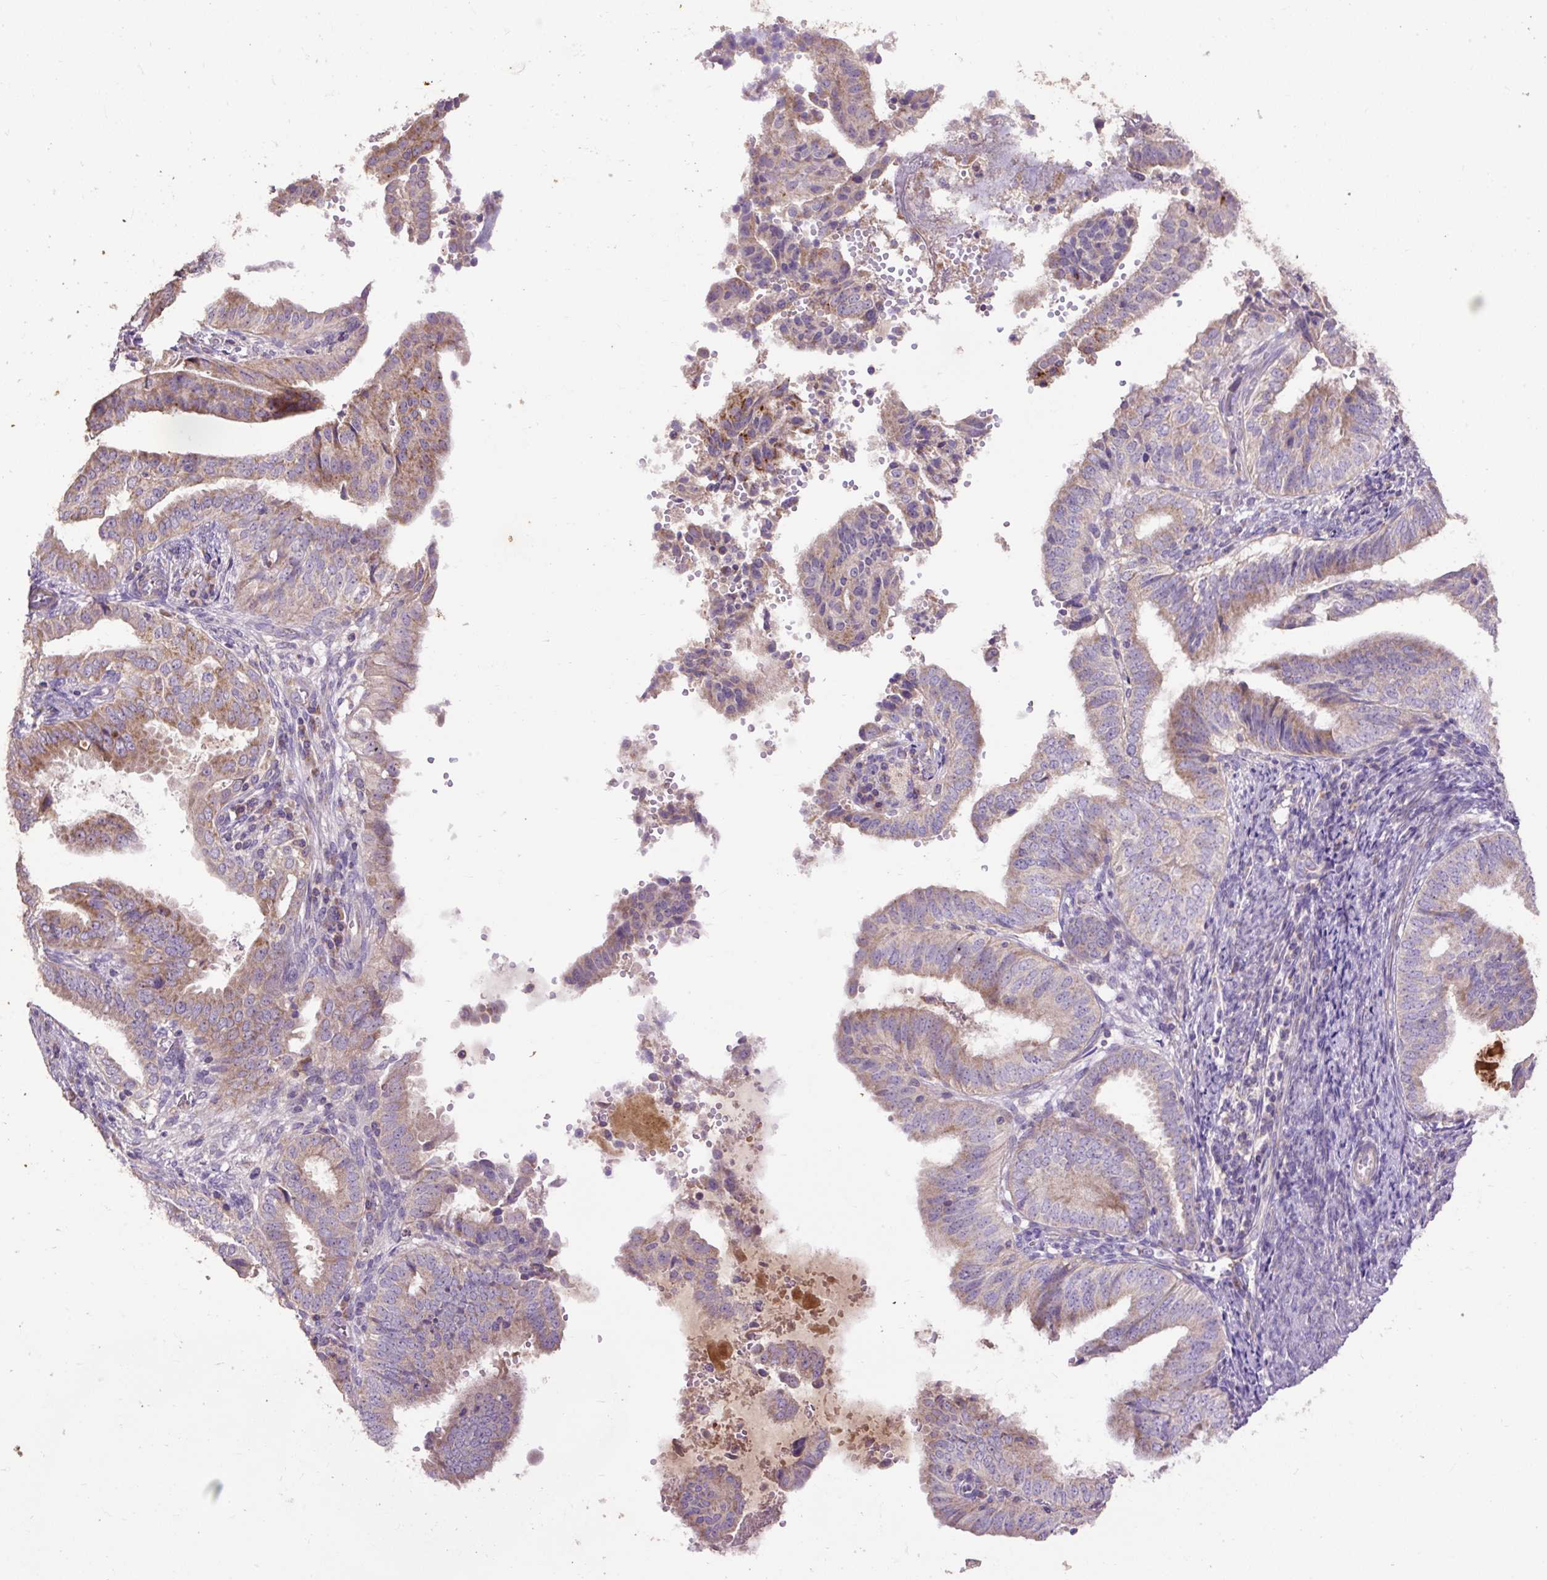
{"staining": {"intensity": "moderate", "quantity": "<25%", "location": "cytoplasmic/membranous"}, "tissue": "endometrial cancer", "cell_type": "Tumor cells", "image_type": "cancer", "snomed": [{"axis": "morphology", "description": "Adenocarcinoma, NOS"}, {"axis": "topography", "description": "Endometrium"}], "caption": "DAB (3,3'-diaminobenzidine) immunohistochemical staining of human endometrial cancer (adenocarcinoma) exhibits moderate cytoplasmic/membranous protein expression in approximately <25% of tumor cells.", "gene": "ABR", "patient": {"sex": "female", "age": 58}}